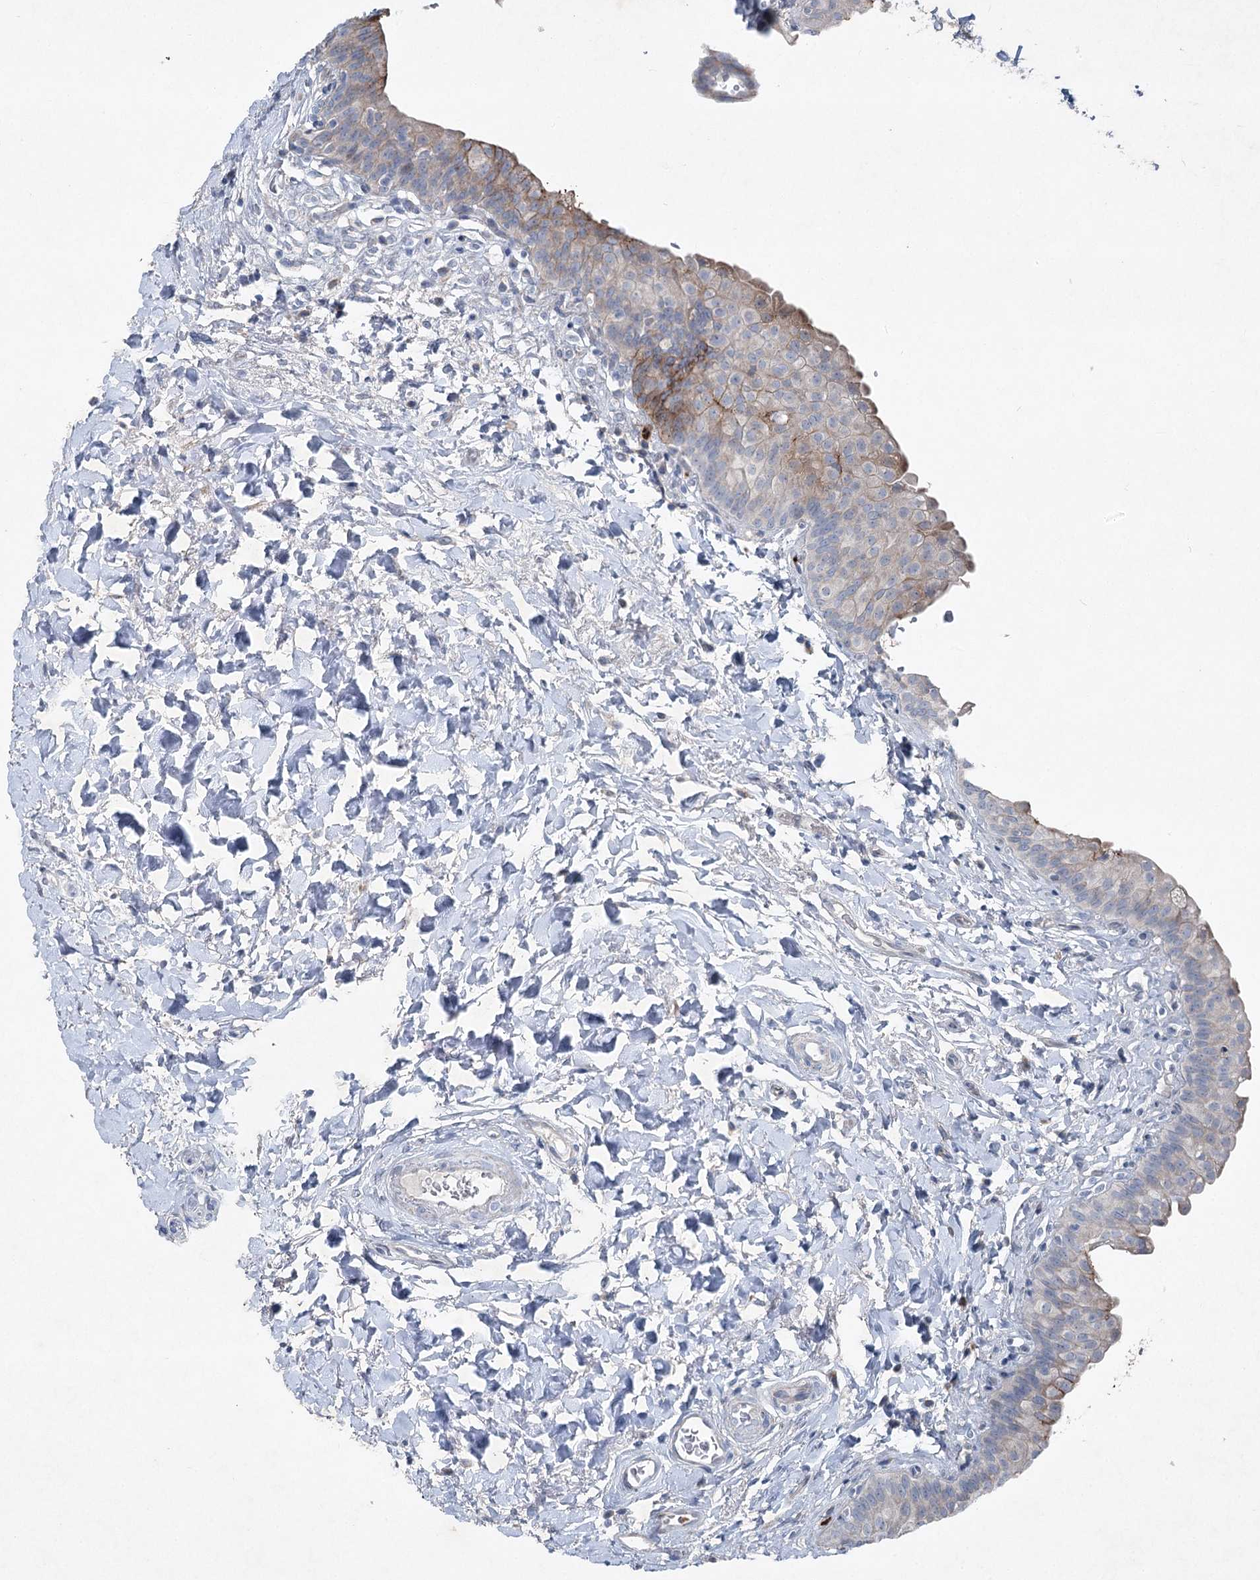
{"staining": {"intensity": "weak", "quantity": "<25%", "location": "cytoplasmic/membranous"}, "tissue": "urinary bladder", "cell_type": "Urothelial cells", "image_type": "normal", "snomed": [{"axis": "morphology", "description": "Normal tissue, NOS"}, {"axis": "topography", "description": "Urinary bladder"}], "caption": "Human urinary bladder stained for a protein using IHC reveals no expression in urothelial cells.", "gene": "ENSG00000285330", "patient": {"sex": "male", "age": 83}}